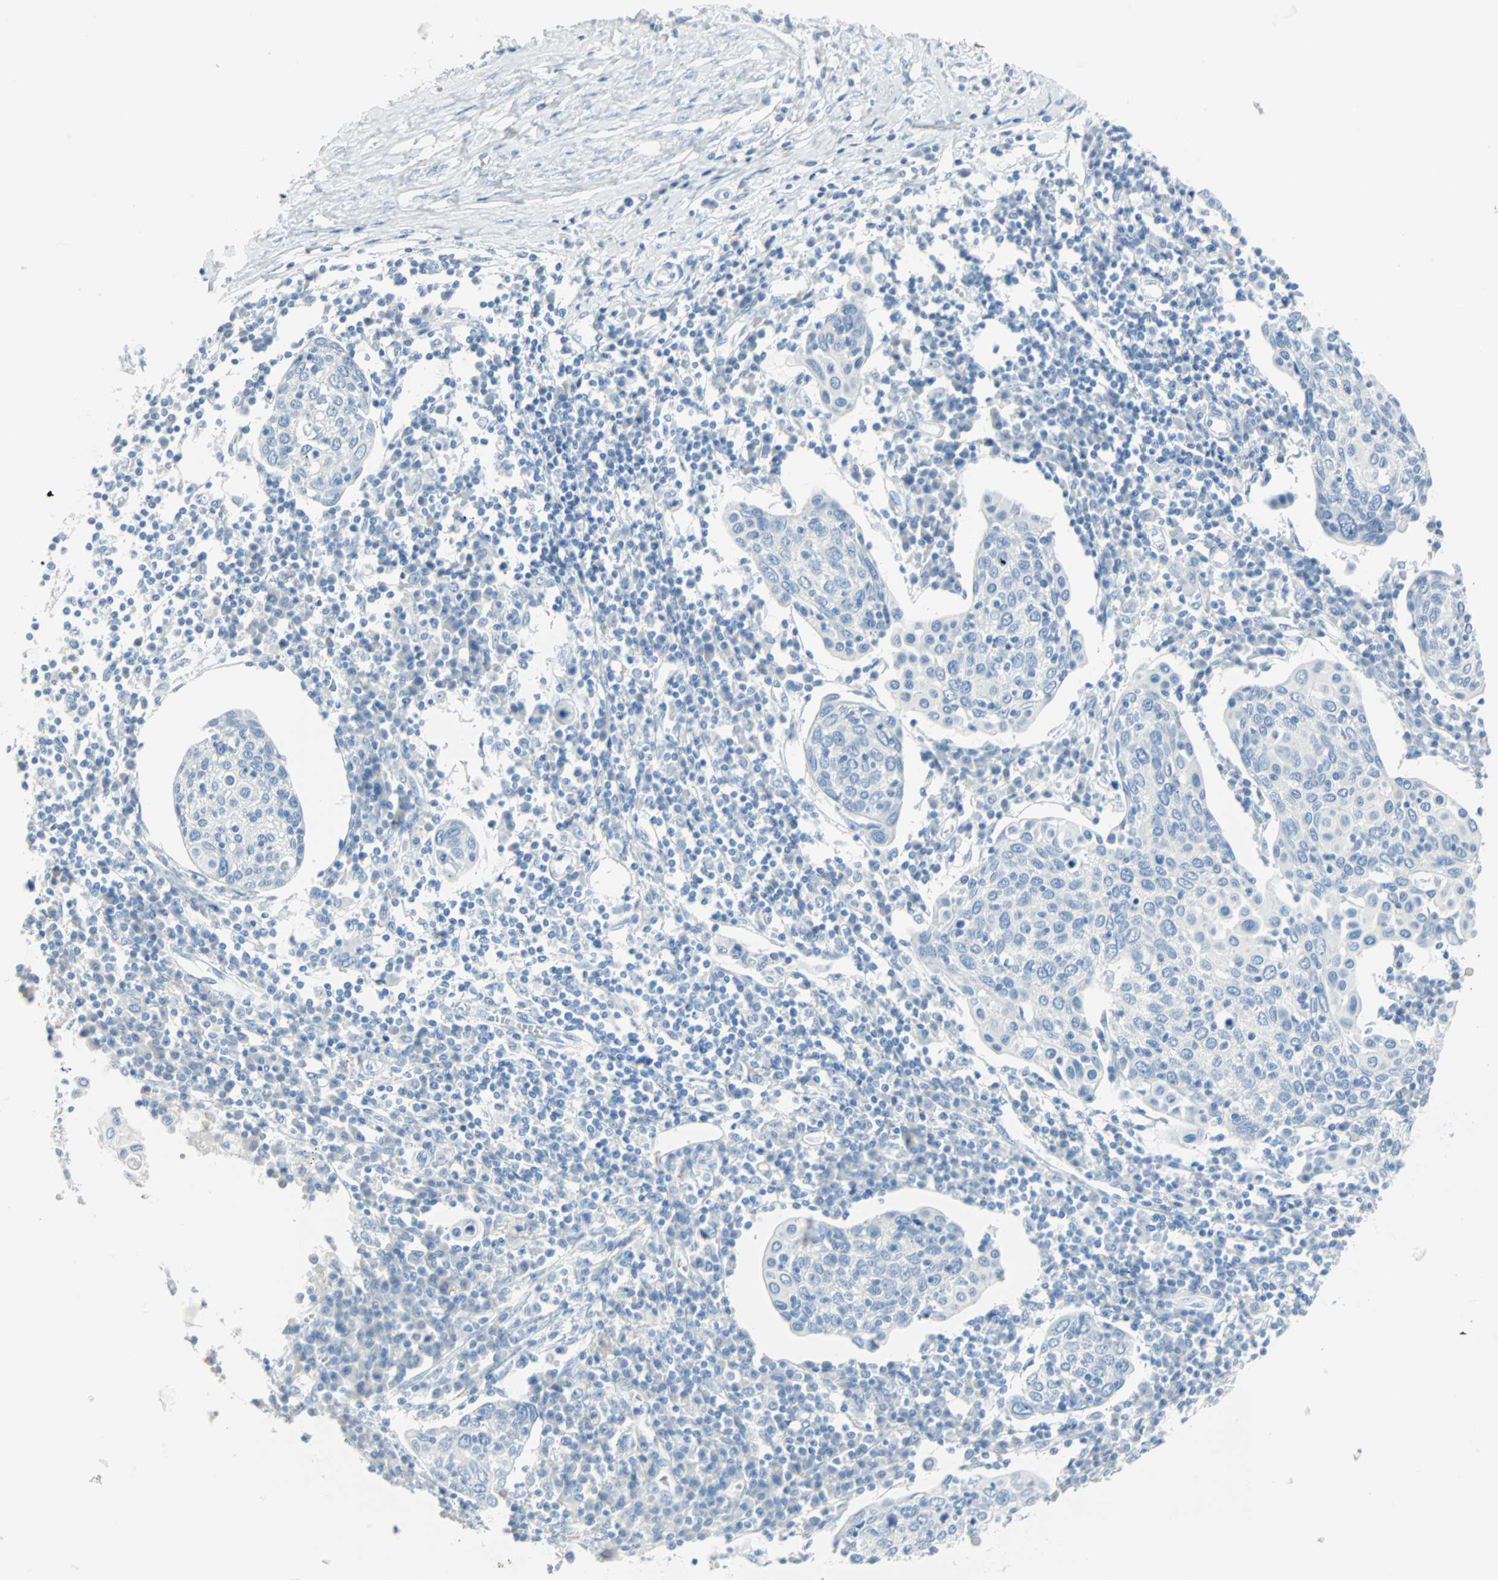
{"staining": {"intensity": "negative", "quantity": "none", "location": "none"}, "tissue": "cervical cancer", "cell_type": "Tumor cells", "image_type": "cancer", "snomed": [{"axis": "morphology", "description": "Squamous cell carcinoma, NOS"}, {"axis": "topography", "description": "Cervix"}], "caption": "Tumor cells are negative for protein expression in human squamous cell carcinoma (cervical).", "gene": "STX1A", "patient": {"sex": "female", "age": 40}}